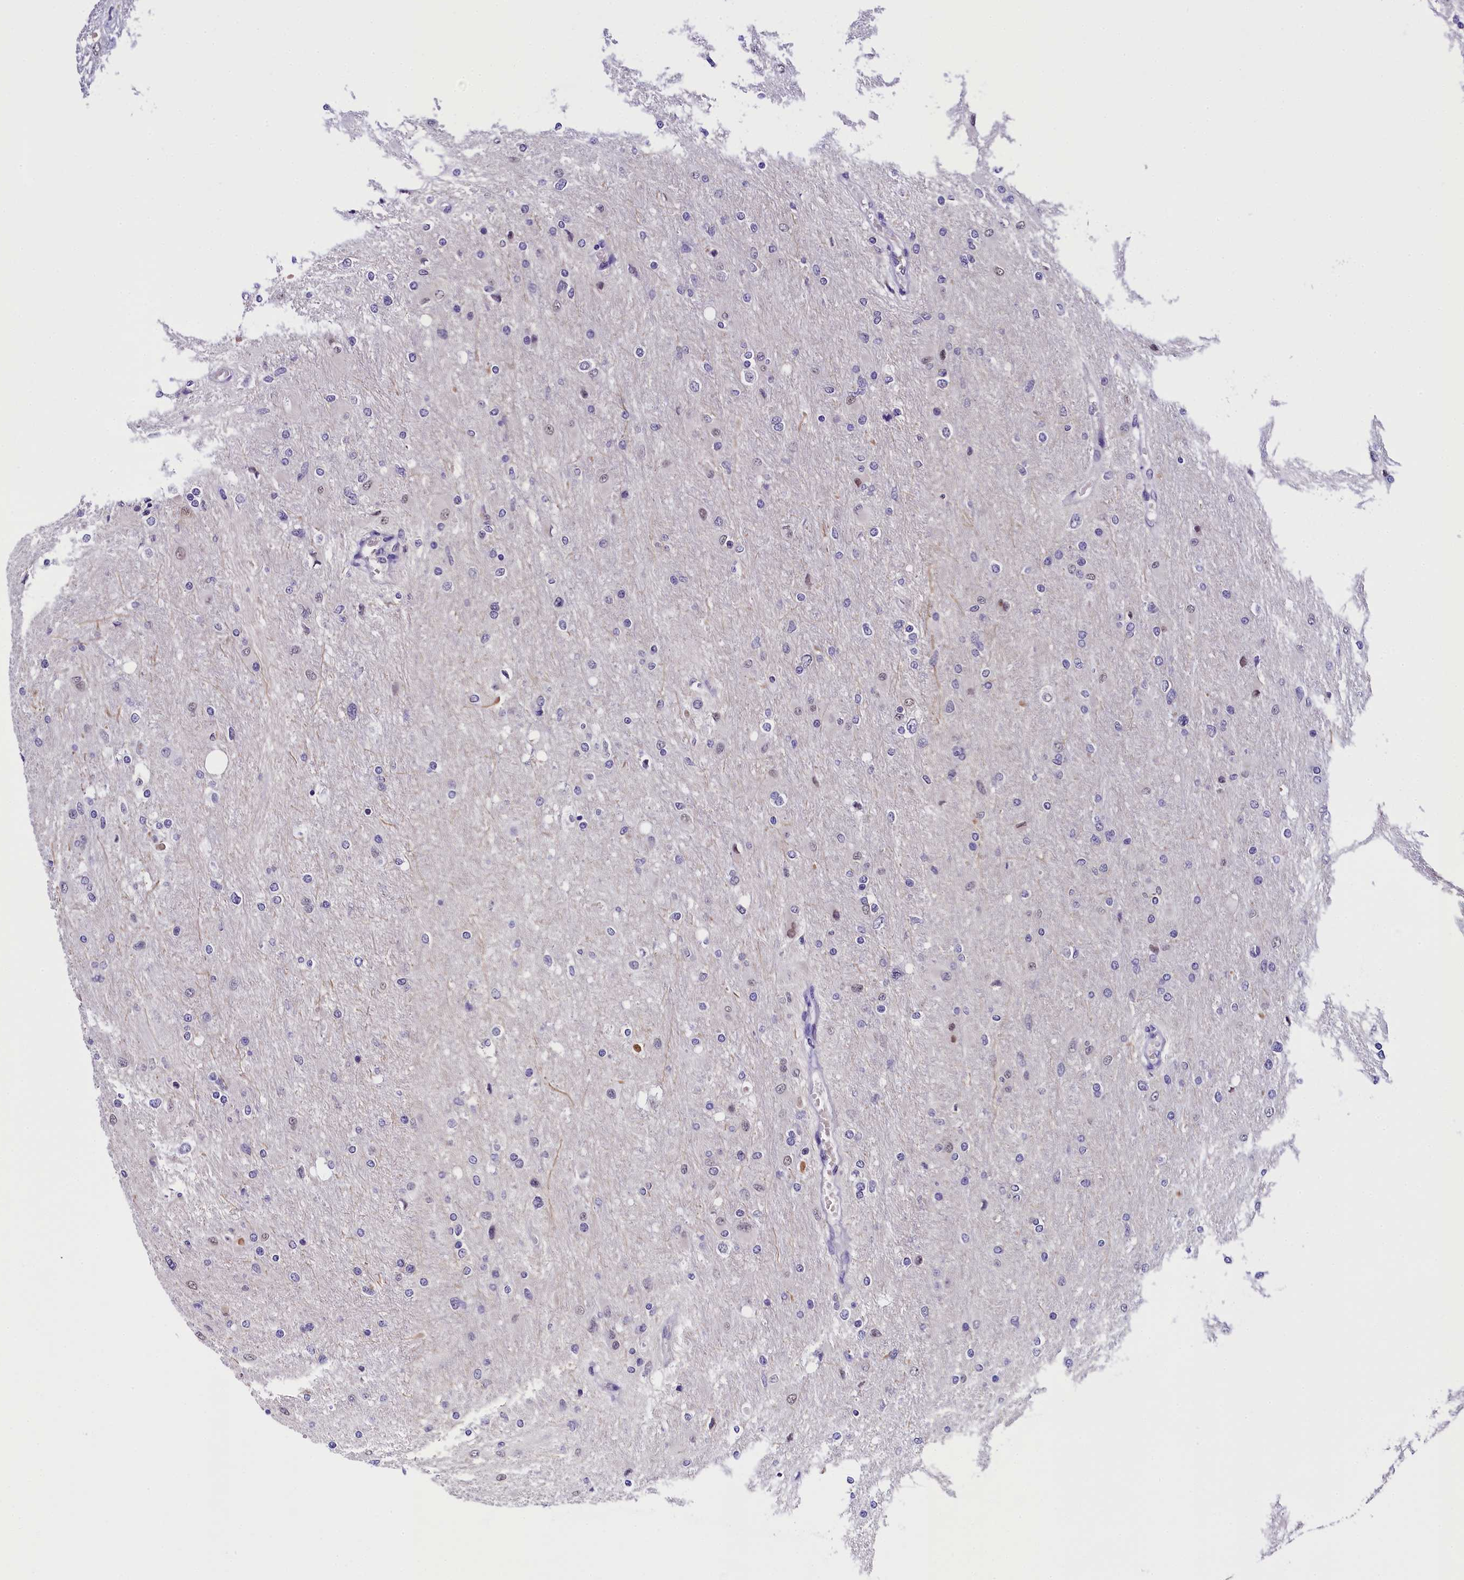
{"staining": {"intensity": "negative", "quantity": "none", "location": "none"}, "tissue": "glioma", "cell_type": "Tumor cells", "image_type": "cancer", "snomed": [{"axis": "morphology", "description": "Glioma, malignant, High grade"}, {"axis": "topography", "description": "Cerebral cortex"}], "caption": "This micrograph is of malignant glioma (high-grade) stained with immunohistochemistry to label a protein in brown with the nuclei are counter-stained blue. There is no positivity in tumor cells.", "gene": "IQCN", "patient": {"sex": "female", "age": 36}}